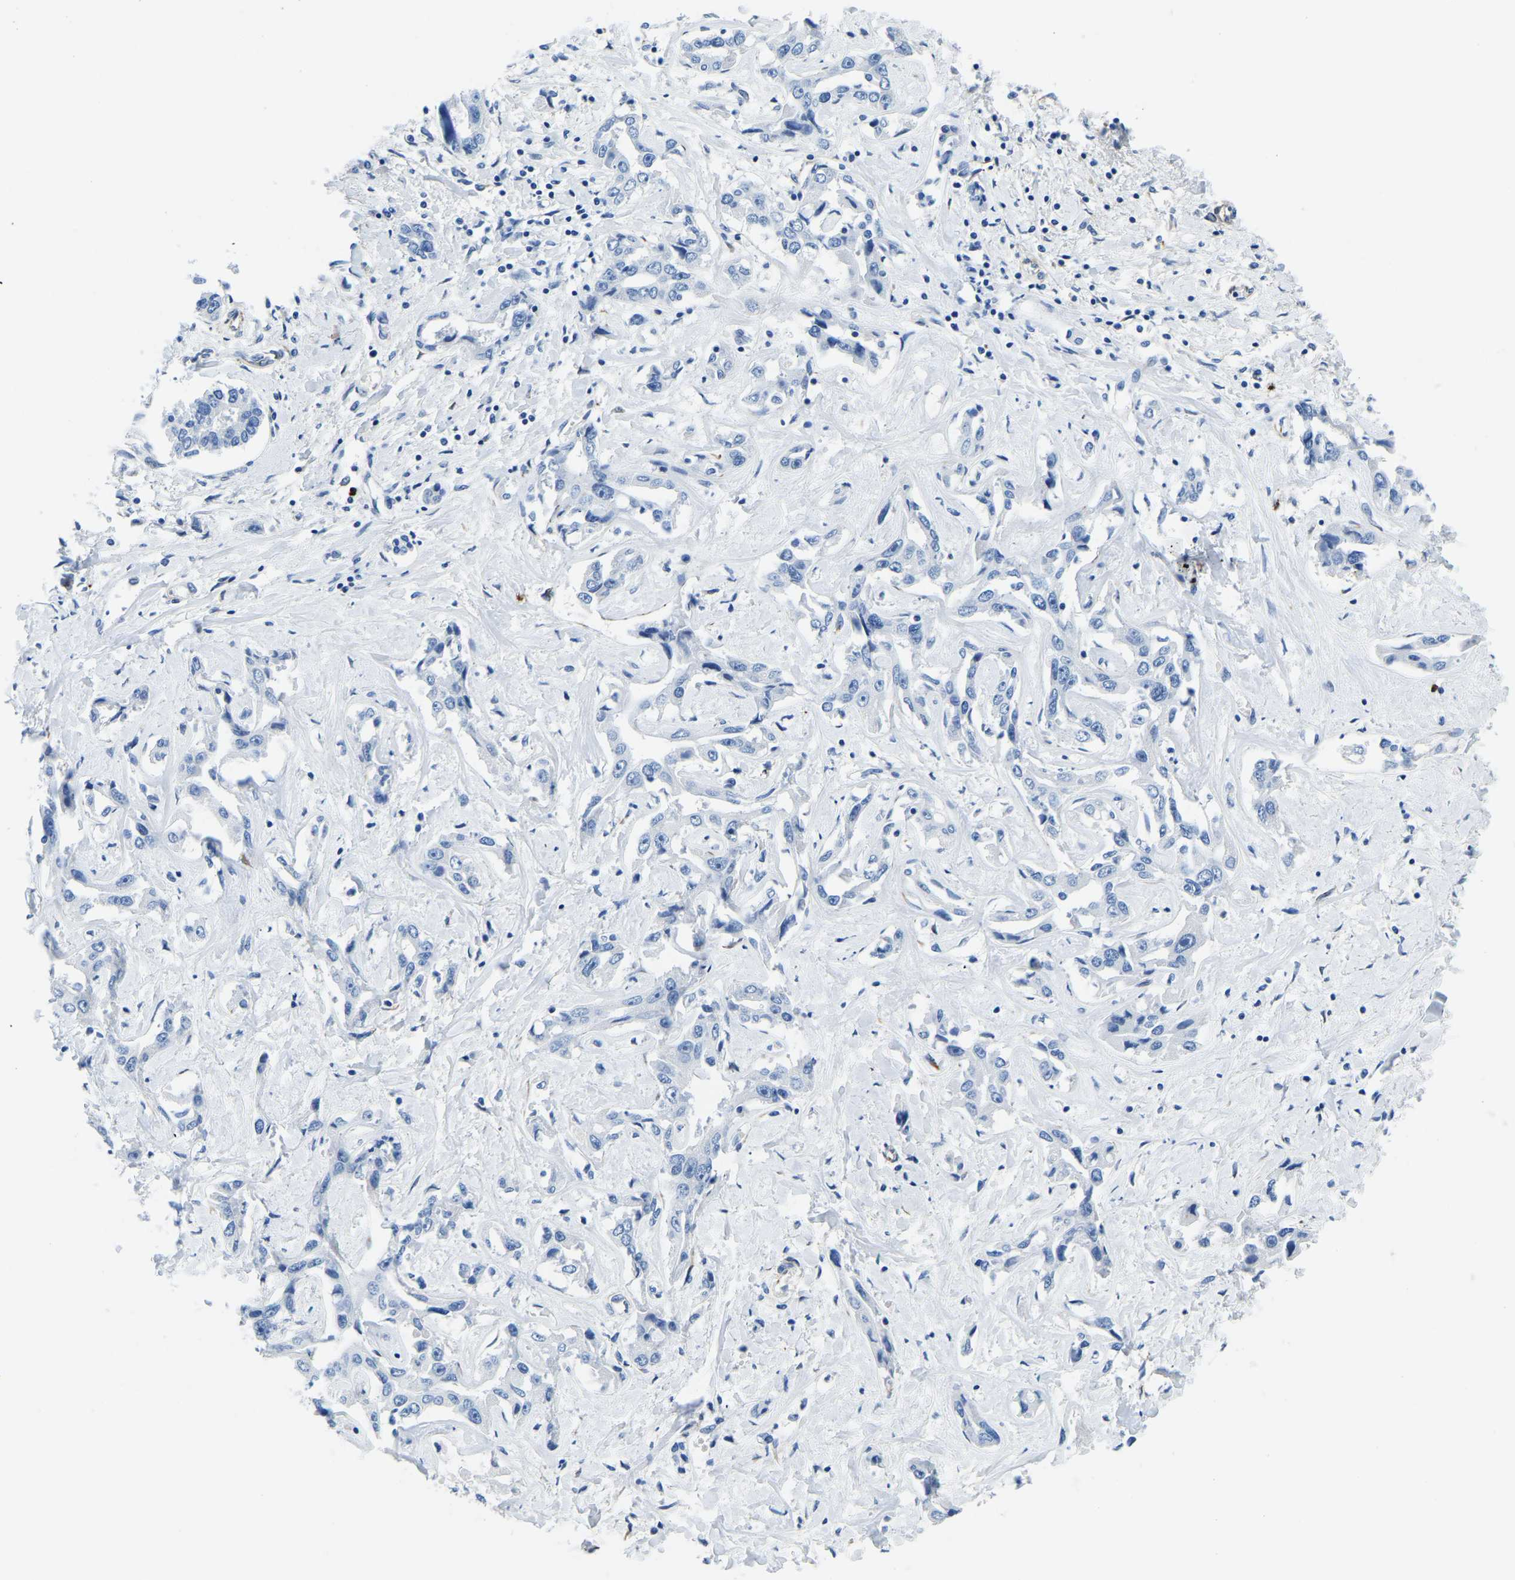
{"staining": {"intensity": "negative", "quantity": "none", "location": "none"}, "tissue": "liver cancer", "cell_type": "Tumor cells", "image_type": "cancer", "snomed": [{"axis": "morphology", "description": "Cholangiocarcinoma"}, {"axis": "topography", "description": "Liver"}], "caption": "IHC of liver cancer (cholangiocarcinoma) demonstrates no expression in tumor cells.", "gene": "MS4A3", "patient": {"sex": "male", "age": 59}}